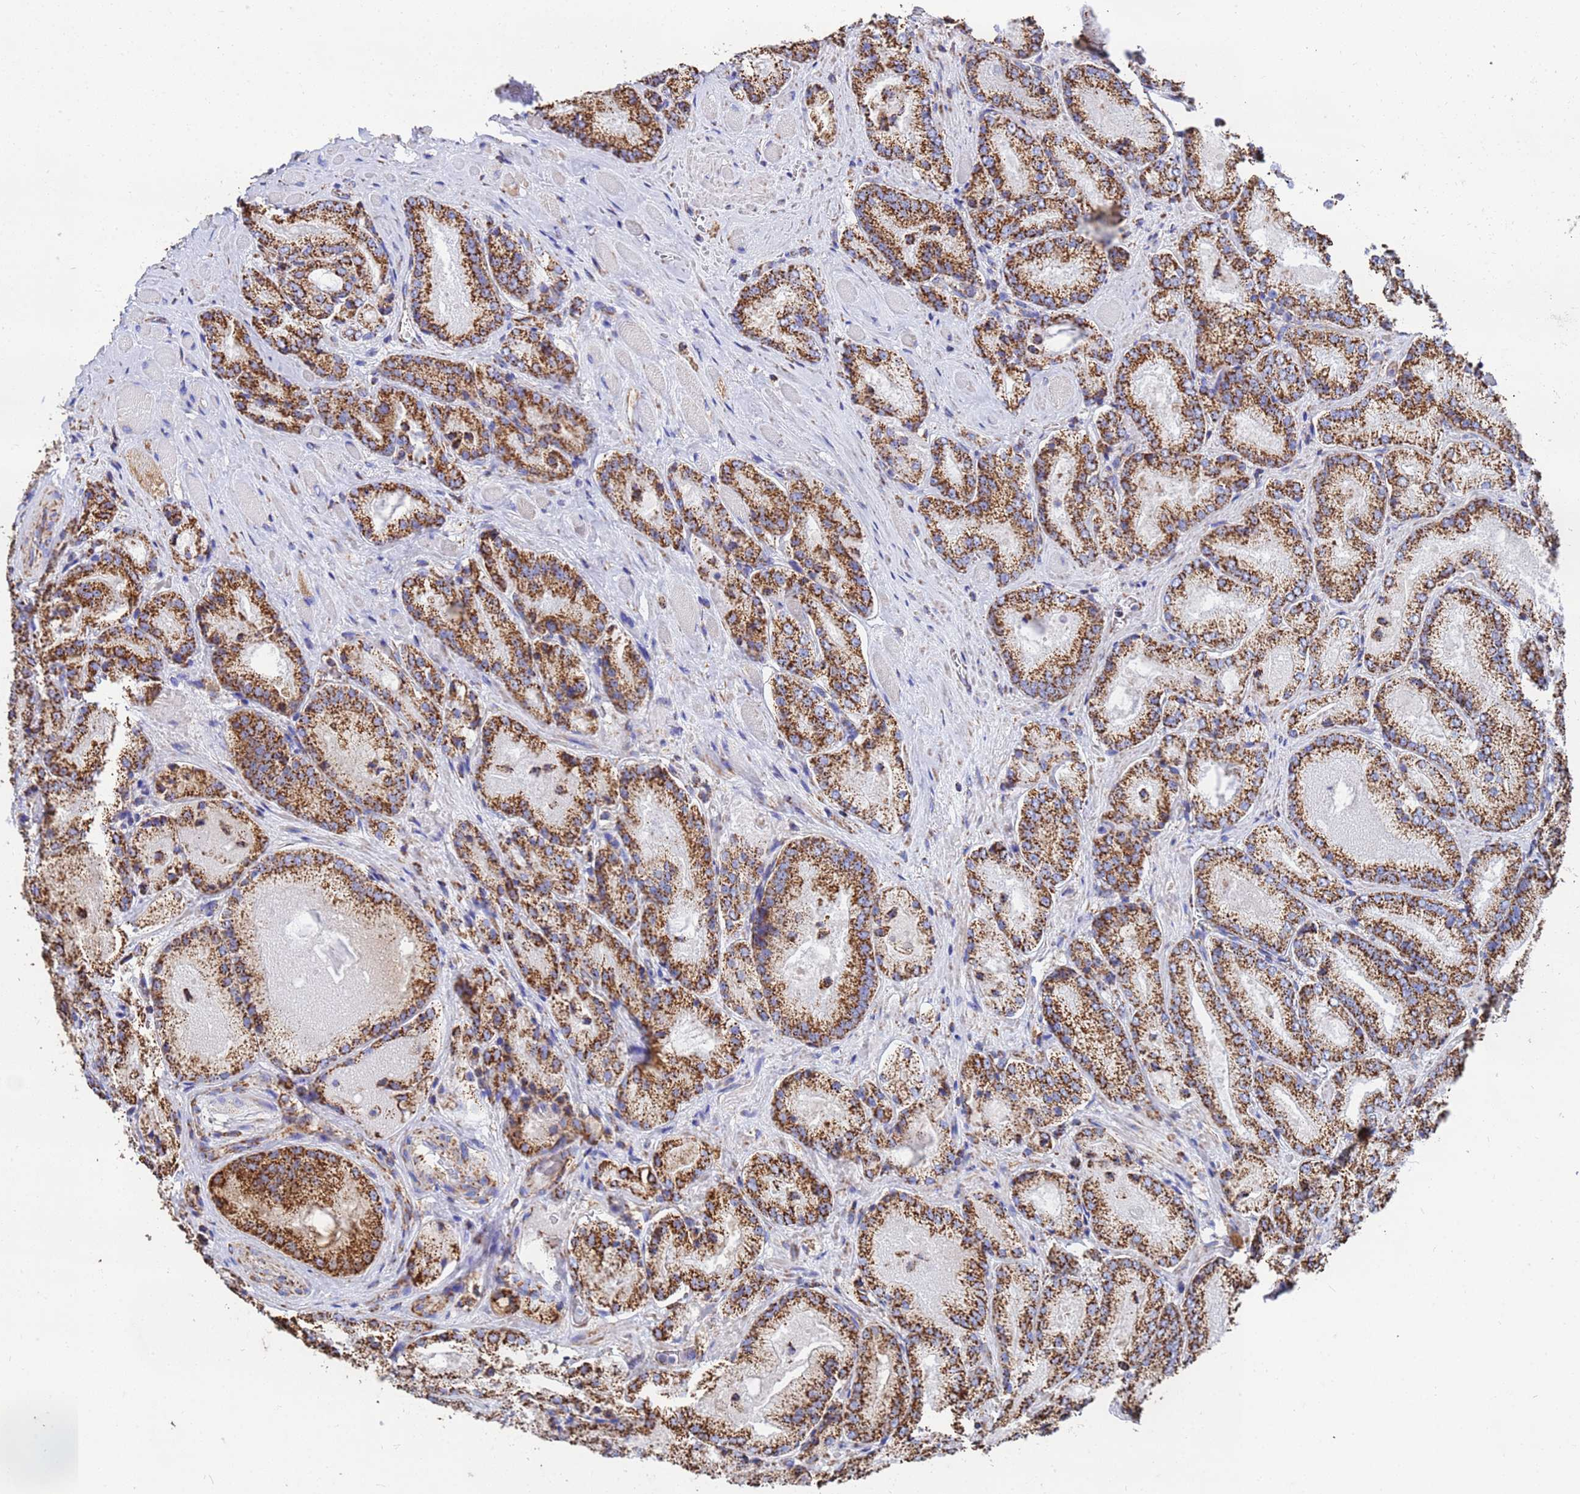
{"staining": {"intensity": "strong", "quantity": ">75%", "location": "cytoplasmic/membranous"}, "tissue": "prostate cancer", "cell_type": "Tumor cells", "image_type": "cancer", "snomed": [{"axis": "morphology", "description": "Adenocarcinoma, Low grade"}, {"axis": "topography", "description": "Prostate"}], "caption": "This micrograph displays immunohistochemistry staining of human prostate cancer (low-grade adenocarcinoma), with high strong cytoplasmic/membranous positivity in approximately >75% of tumor cells.", "gene": "GLUD1", "patient": {"sex": "male", "age": 74}}